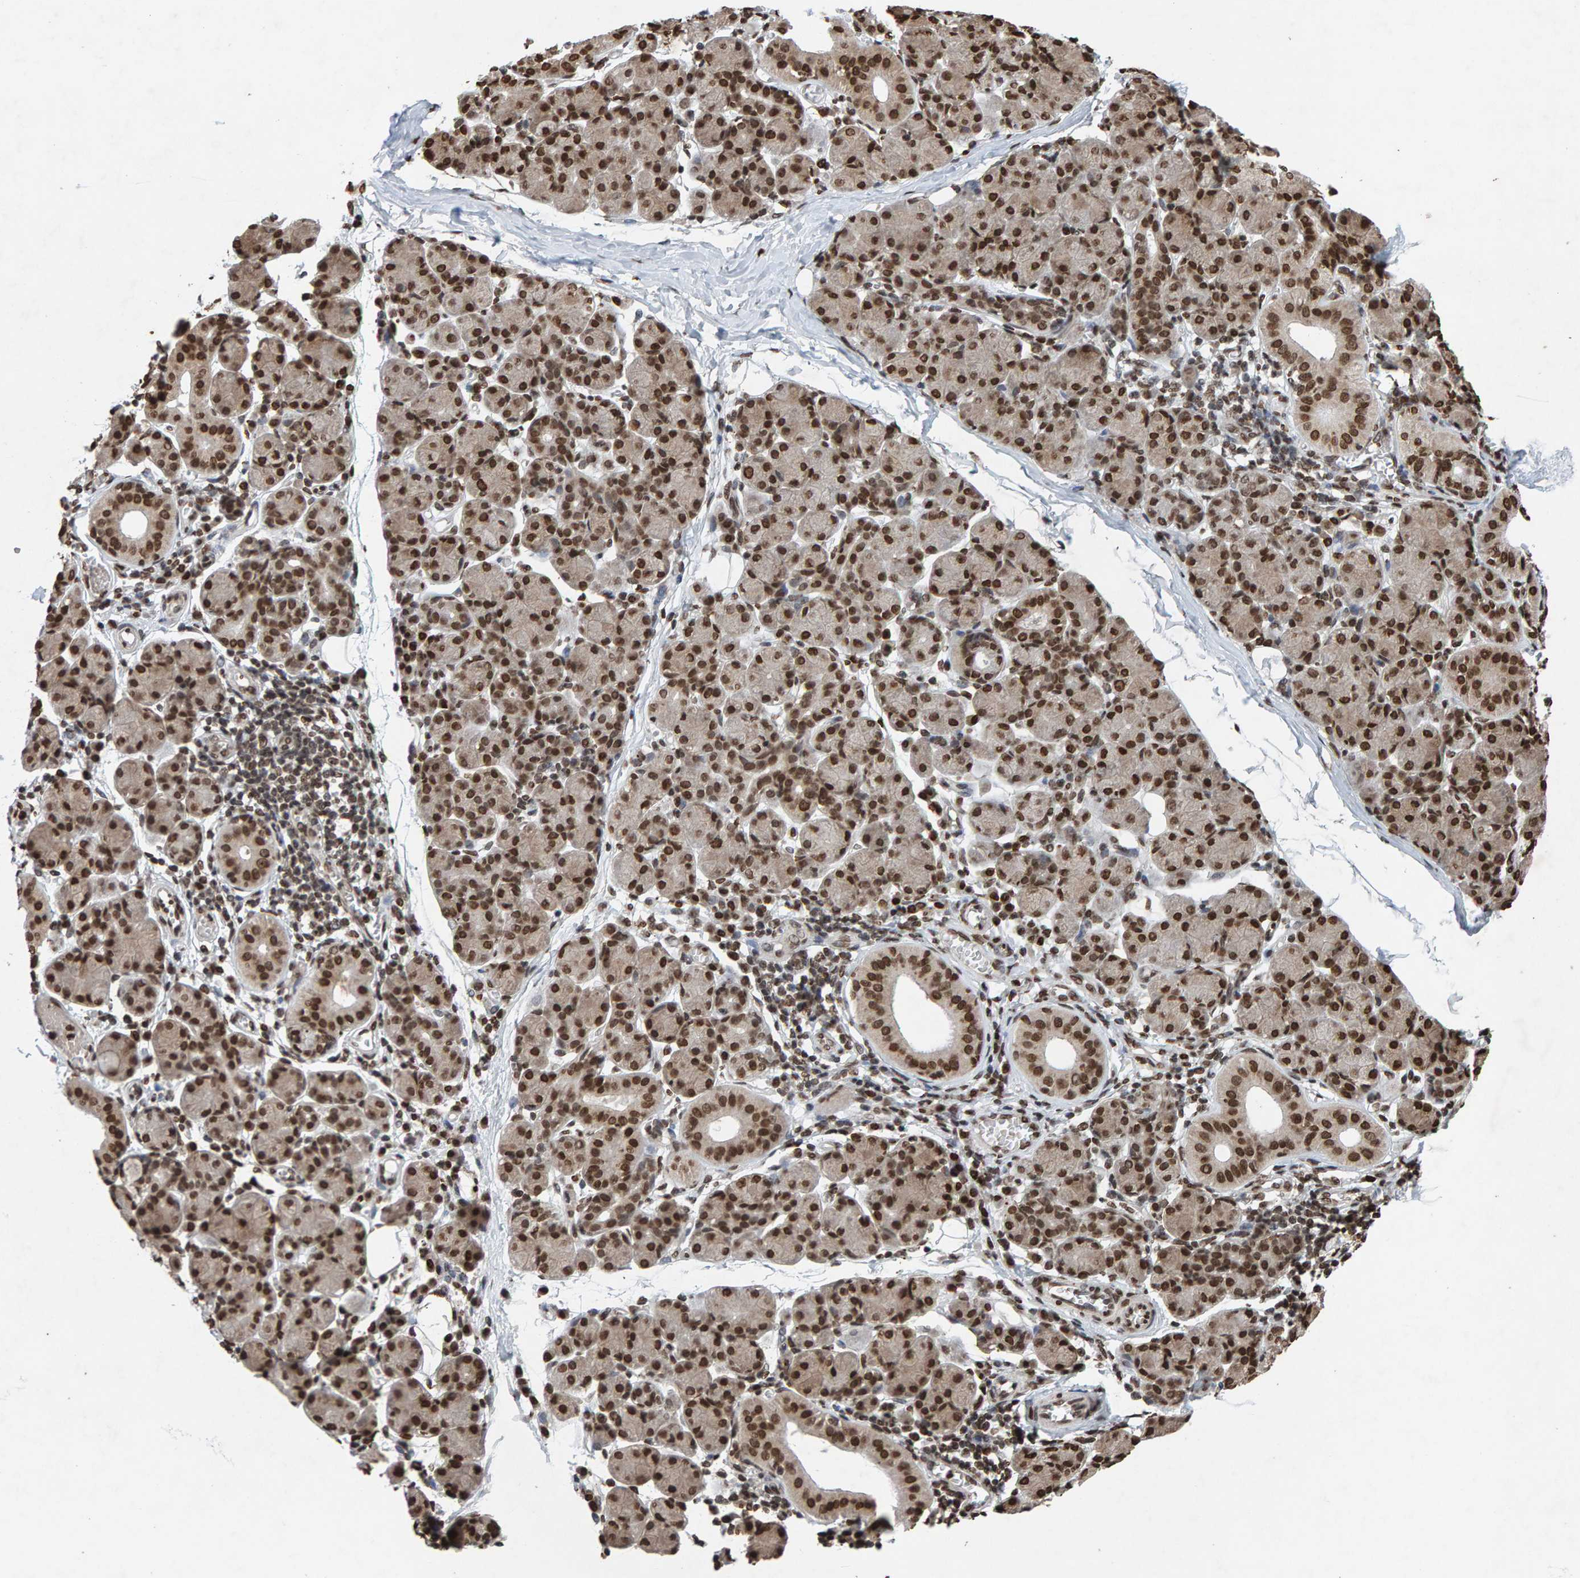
{"staining": {"intensity": "strong", "quantity": ">75%", "location": "nuclear"}, "tissue": "salivary gland", "cell_type": "Glandular cells", "image_type": "normal", "snomed": [{"axis": "morphology", "description": "Normal tissue, NOS"}, {"axis": "morphology", "description": "Inflammation, NOS"}, {"axis": "topography", "description": "Lymph node"}, {"axis": "topography", "description": "Salivary gland"}], "caption": "This micrograph shows unremarkable salivary gland stained with immunohistochemistry (IHC) to label a protein in brown. The nuclear of glandular cells show strong positivity for the protein. Nuclei are counter-stained blue.", "gene": "H2AZ1", "patient": {"sex": "male", "age": 3}}